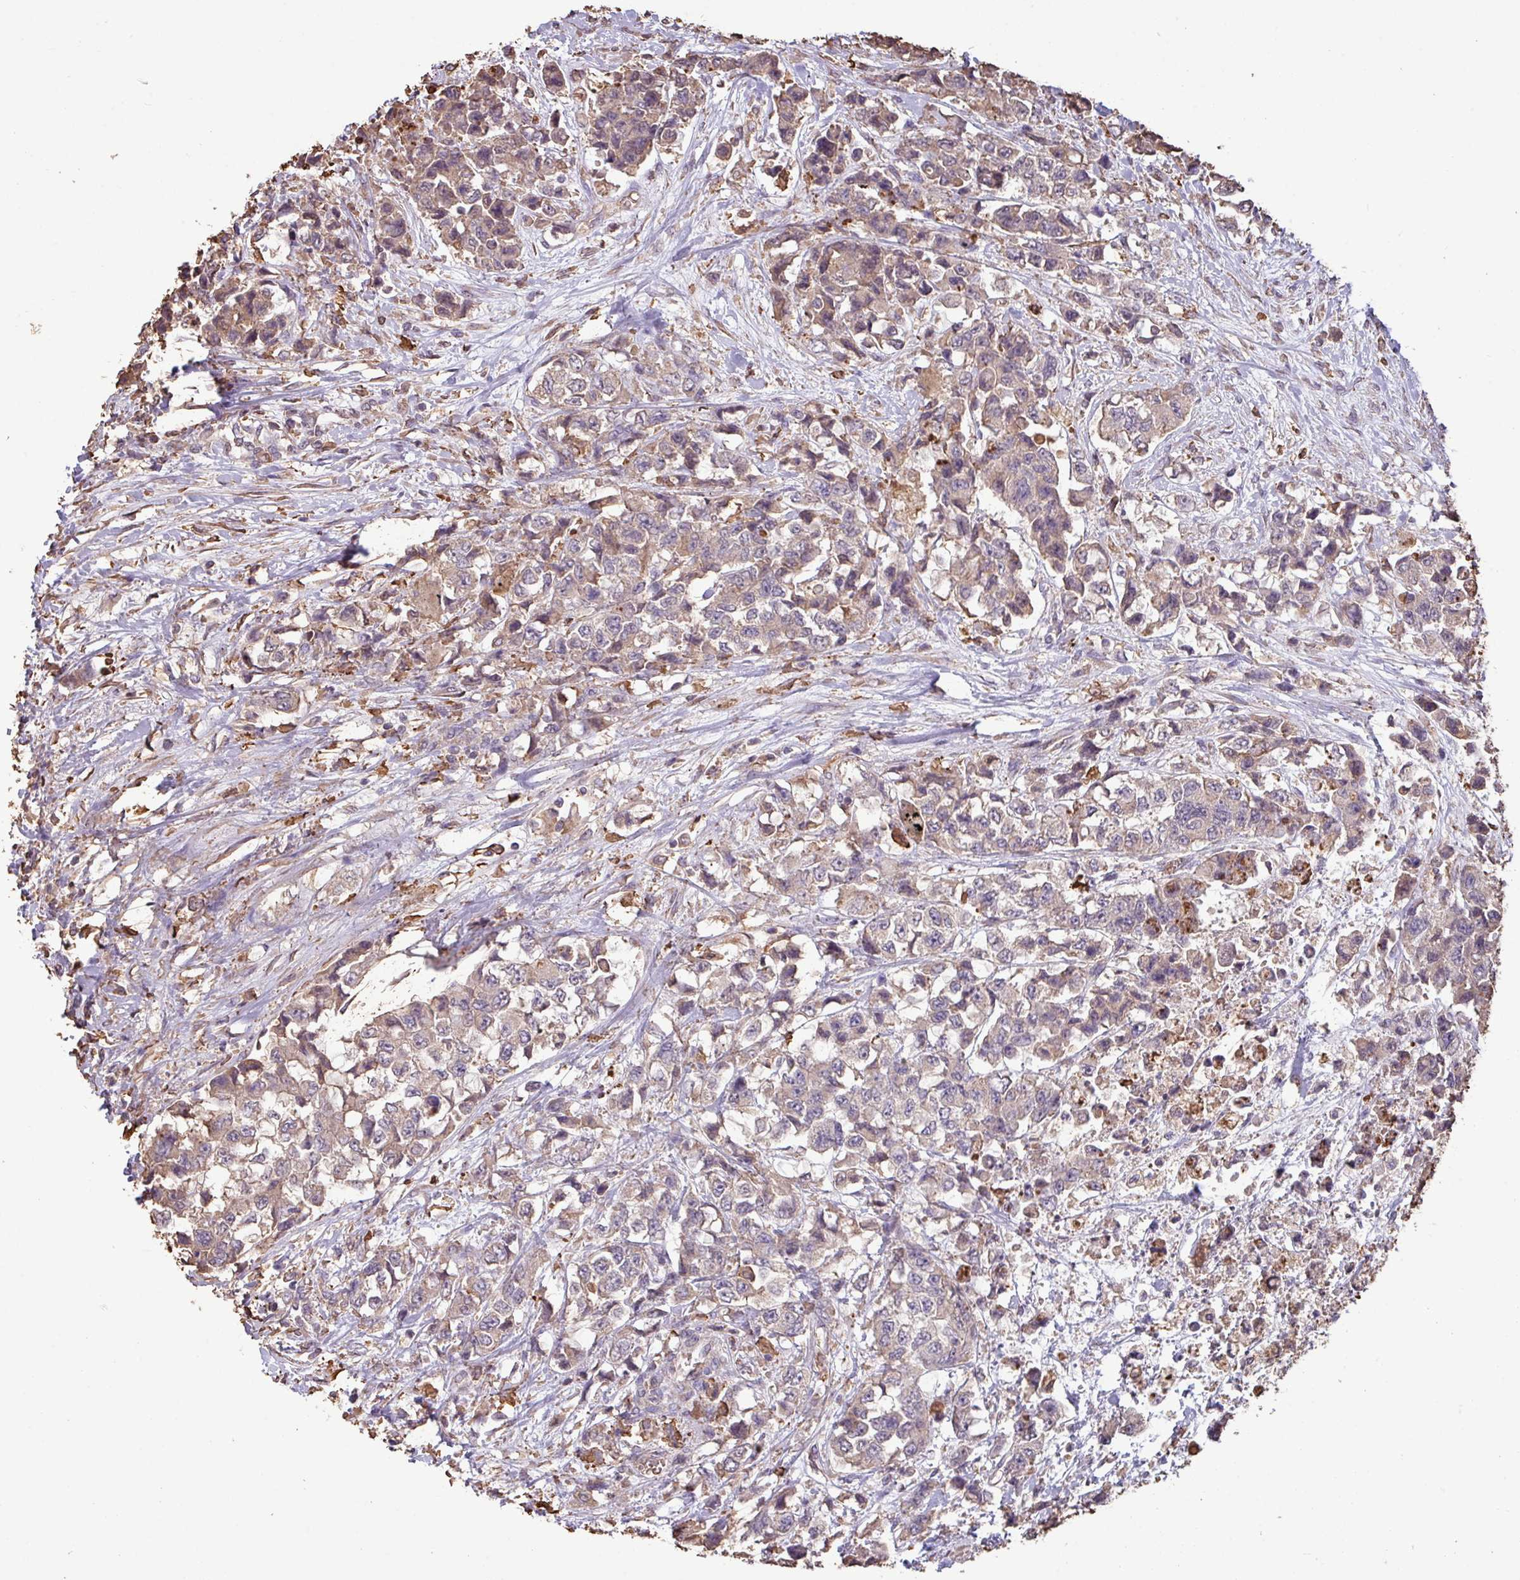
{"staining": {"intensity": "weak", "quantity": "25%-75%", "location": "cytoplasmic/membranous"}, "tissue": "urothelial cancer", "cell_type": "Tumor cells", "image_type": "cancer", "snomed": [{"axis": "morphology", "description": "Urothelial carcinoma, High grade"}, {"axis": "topography", "description": "Urinary bladder"}], "caption": "Brown immunohistochemical staining in urothelial carcinoma (high-grade) displays weak cytoplasmic/membranous expression in approximately 25%-75% of tumor cells. (DAB IHC with brightfield microscopy, high magnification).", "gene": "CAMK2B", "patient": {"sex": "female", "age": 78}}